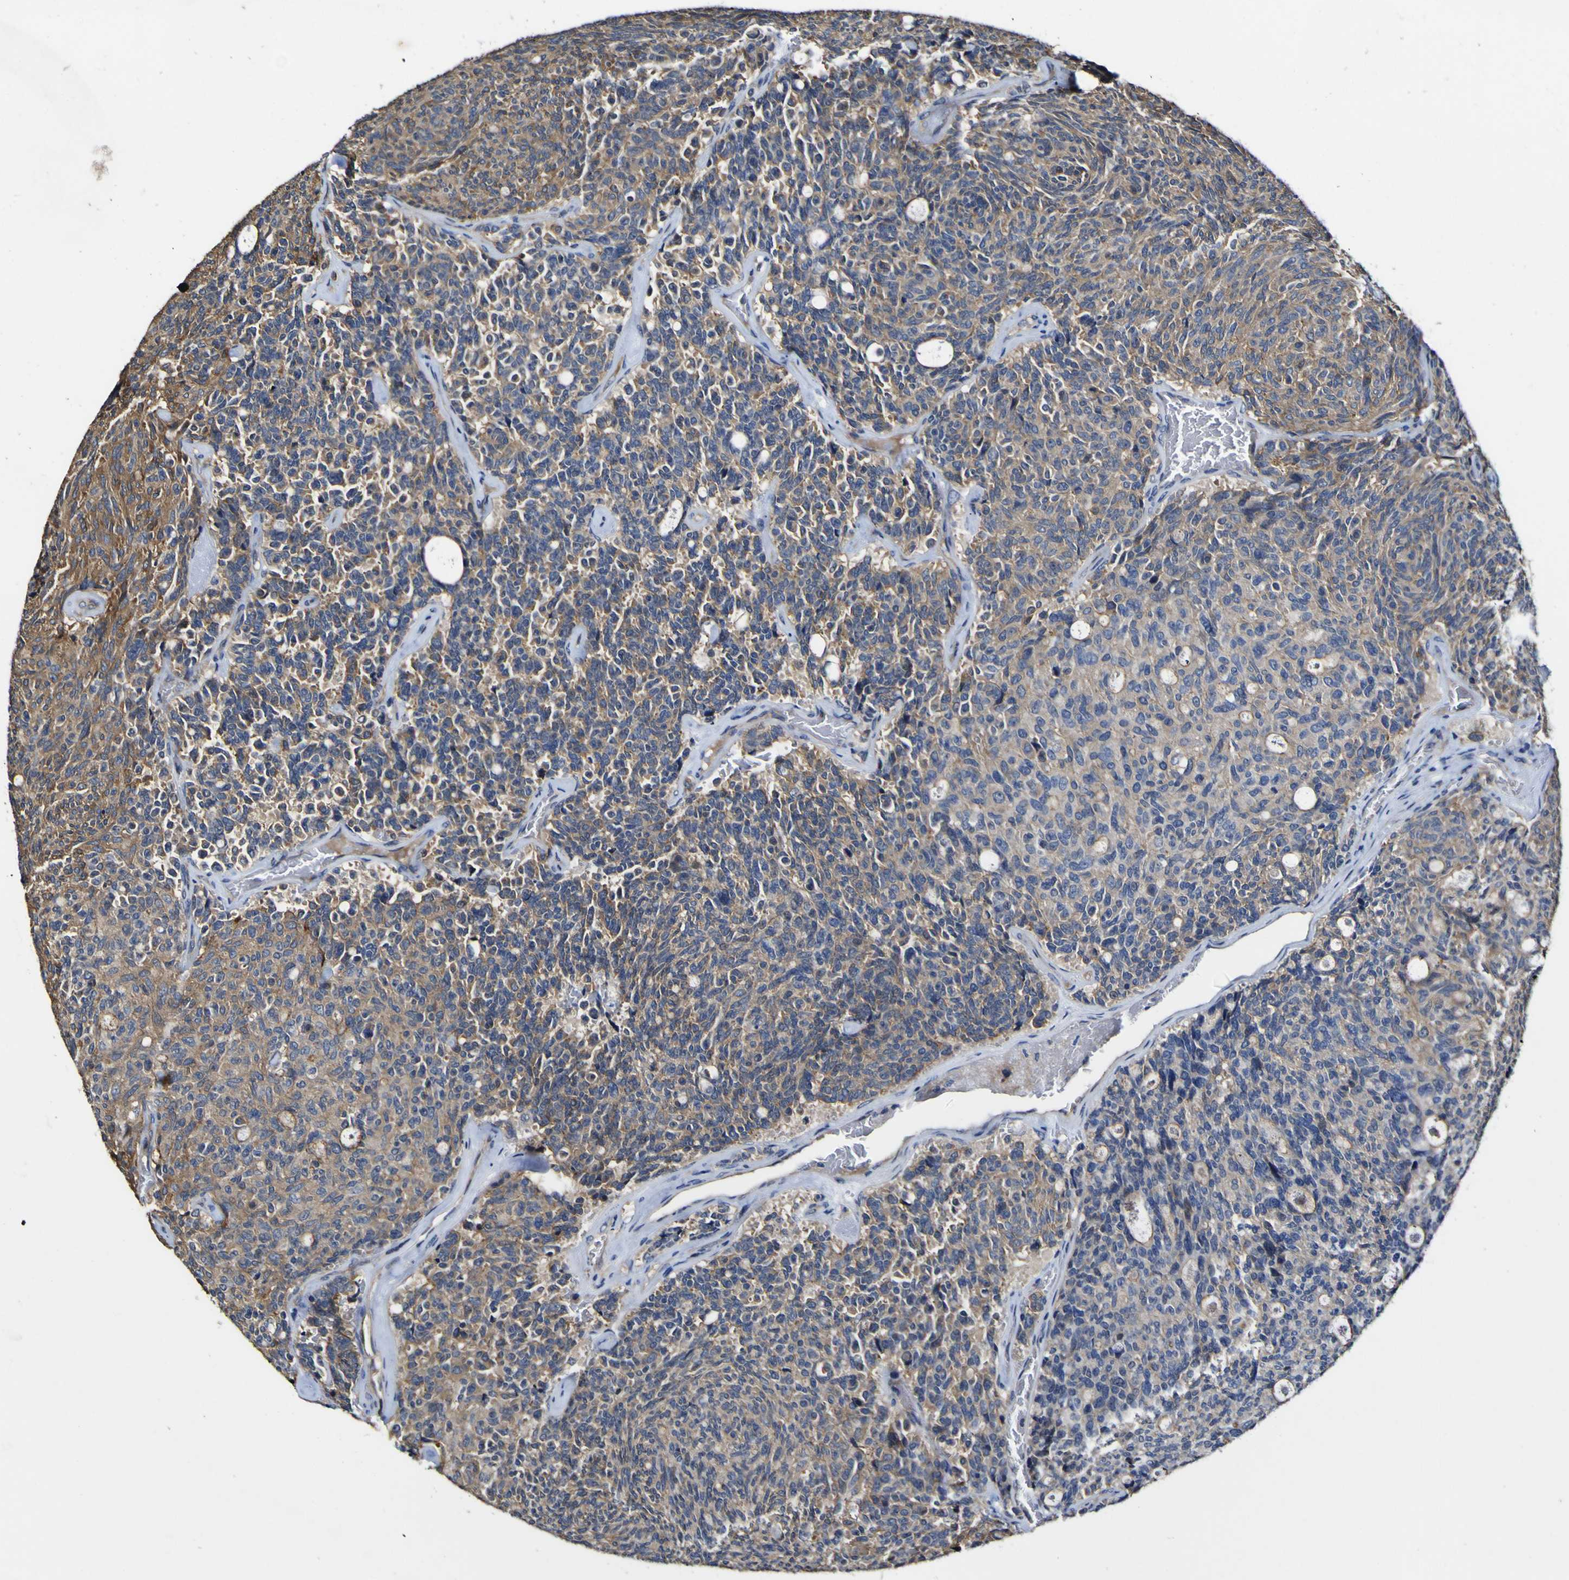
{"staining": {"intensity": "moderate", "quantity": ">75%", "location": "cytoplasmic/membranous"}, "tissue": "carcinoid", "cell_type": "Tumor cells", "image_type": "cancer", "snomed": [{"axis": "morphology", "description": "Carcinoid, malignant, NOS"}, {"axis": "topography", "description": "Pancreas"}], "caption": "Carcinoid tissue shows moderate cytoplasmic/membranous staining in about >75% of tumor cells The staining is performed using DAB brown chromogen to label protein expression. The nuclei are counter-stained blue using hematoxylin.", "gene": "CCL2", "patient": {"sex": "female", "age": 54}}